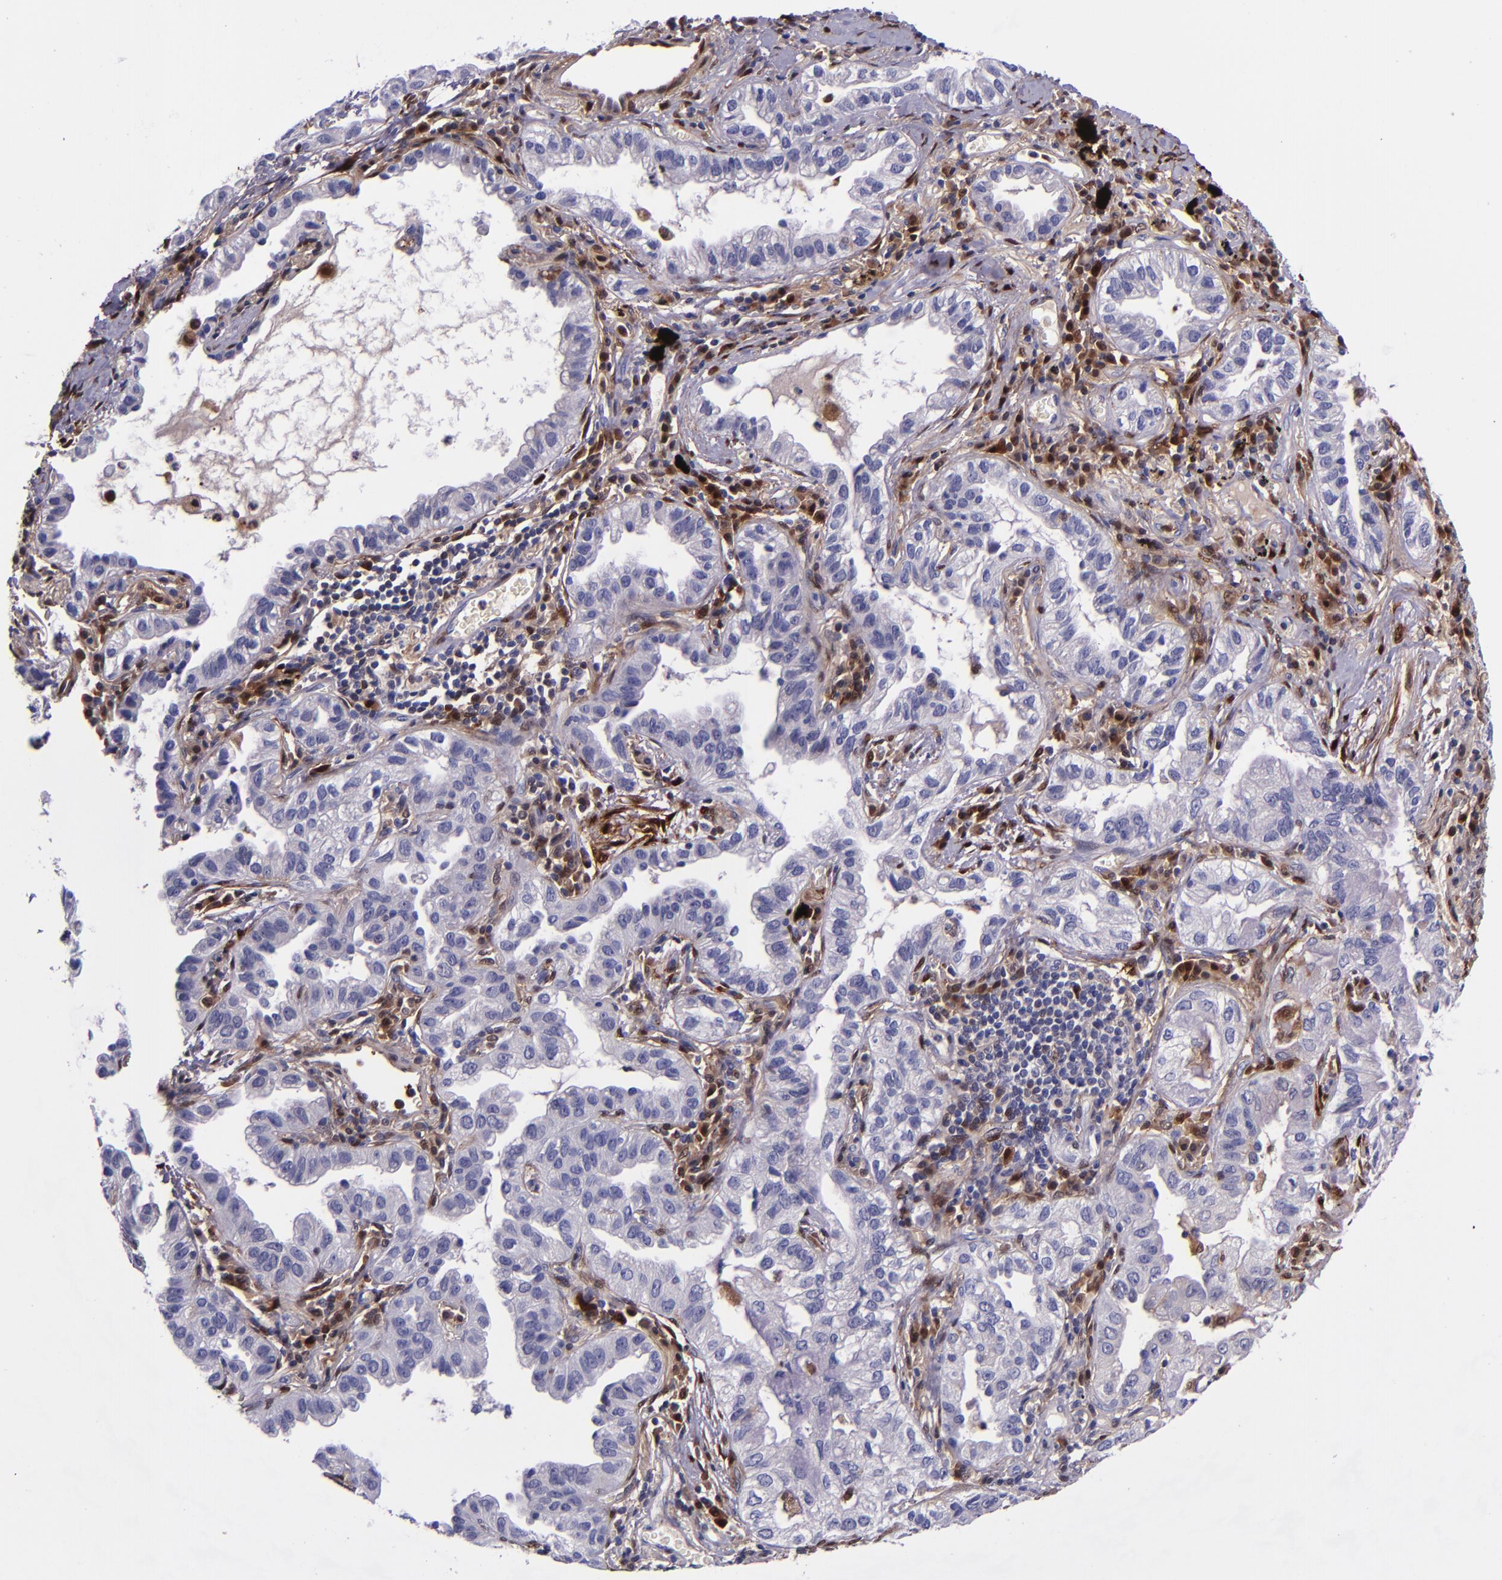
{"staining": {"intensity": "negative", "quantity": "none", "location": "none"}, "tissue": "lung cancer", "cell_type": "Tumor cells", "image_type": "cancer", "snomed": [{"axis": "morphology", "description": "Adenocarcinoma, NOS"}, {"axis": "topography", "description": "Lung"}], "caption": "A histopathology image of human lung cancer is negative for staining in tumor cells. Brightfield microscopy of IHC stained with DAB (3,3'-diaminobenzidine) (brown) and hematoxylin (blue), captured at high magnification.", "gene": "LGALS1", "patient": {"sex": "female", "age": 50}}